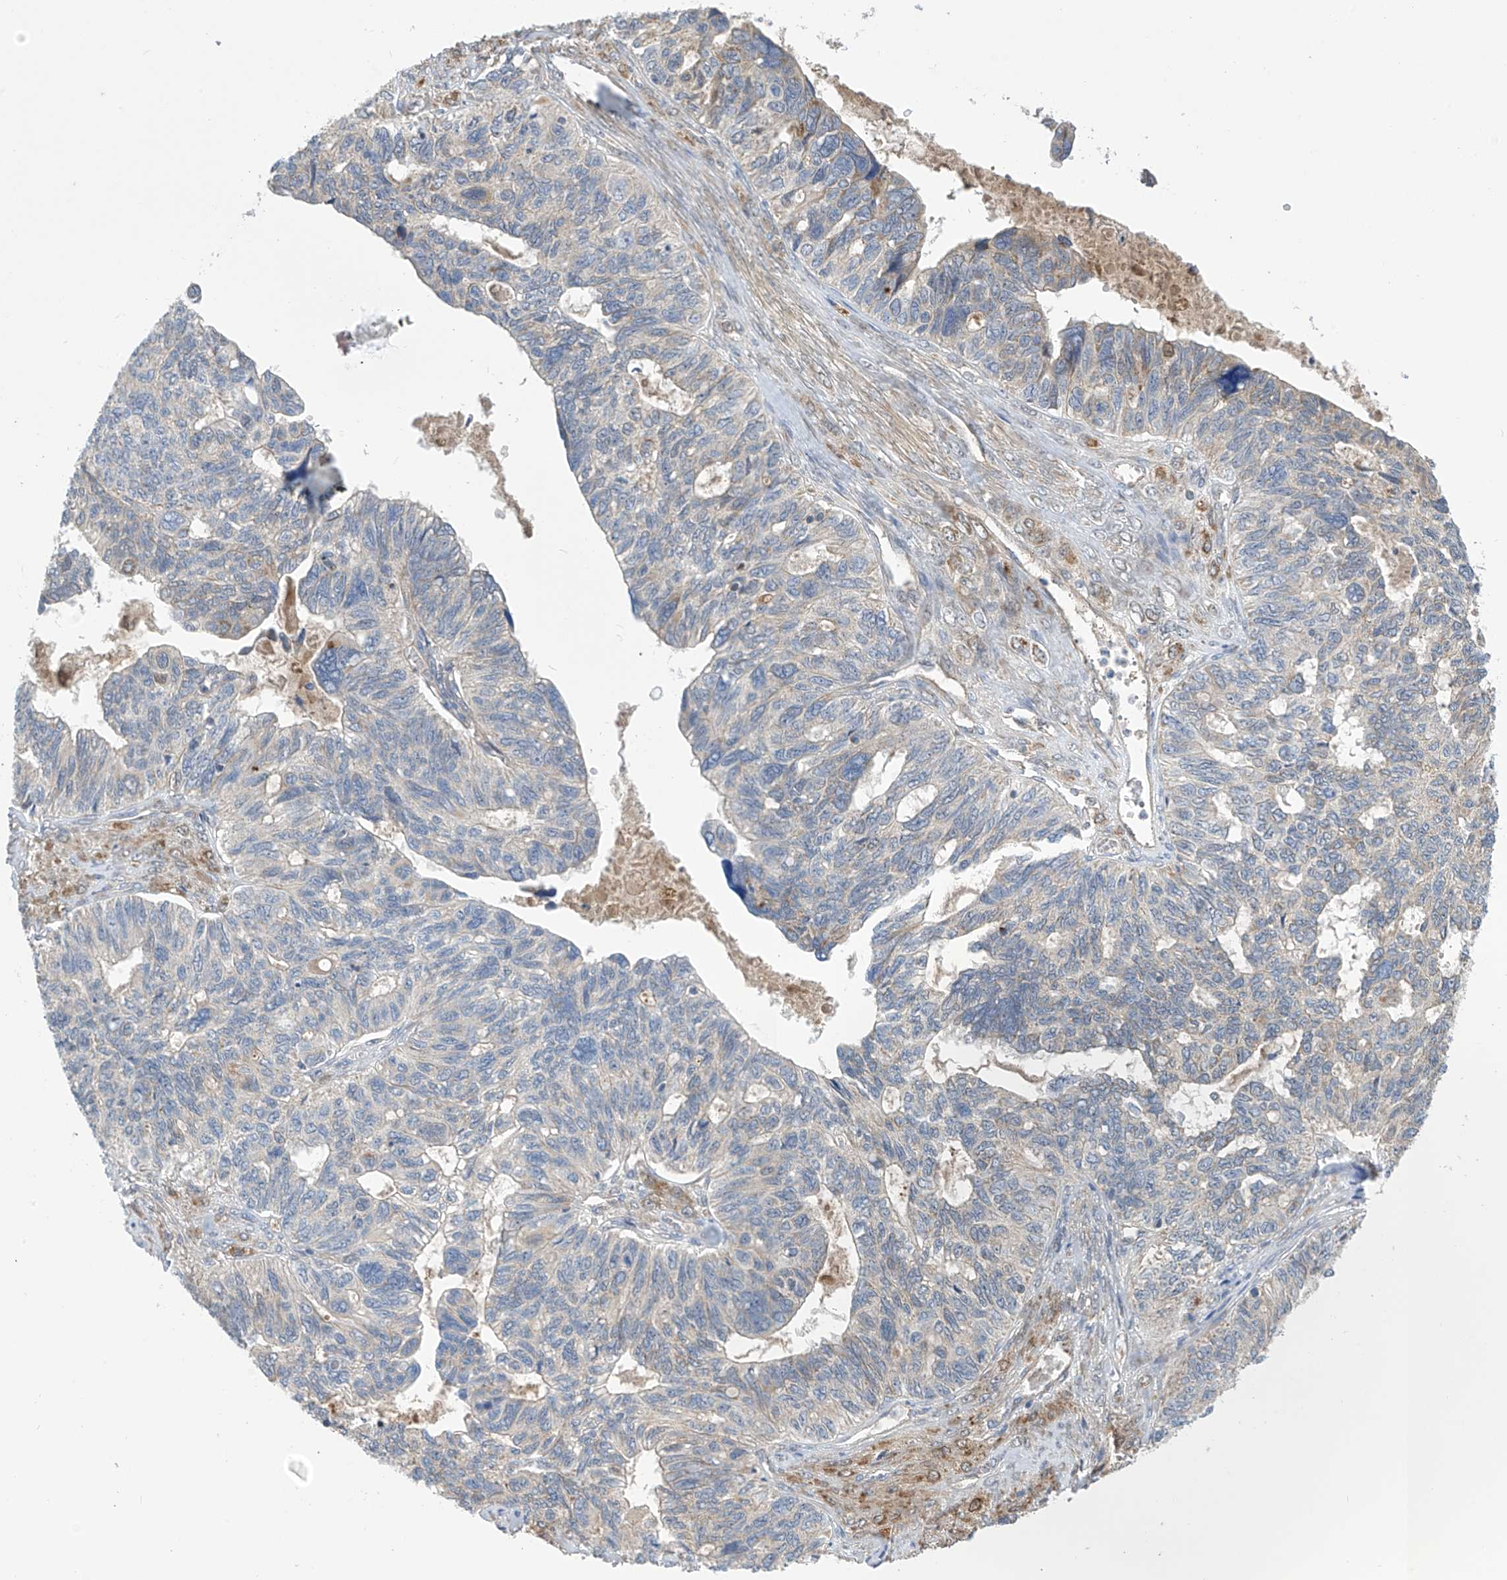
{"staining": {"intensity": "moderate", "quantity": "<25%", "location": "cytoplasmic/membranous"}, "tissue": "ovarian cancer", "cell_type": "Tumor cells", "image_type": "cancer", "snomed": [{"axis": "morphology", "description": "Cystadenocarcinoma, serous, NOS"}, {"axis": "topography", "description": "Ovary"}], "caption": "Moderate cytoplasmic/membranous expression is identified in approximately <25% of tumor cells in ovarian serous cystadenocarcinoma.", "gene": "IBA57", "patient": {"sex": "female", "age": 79}}